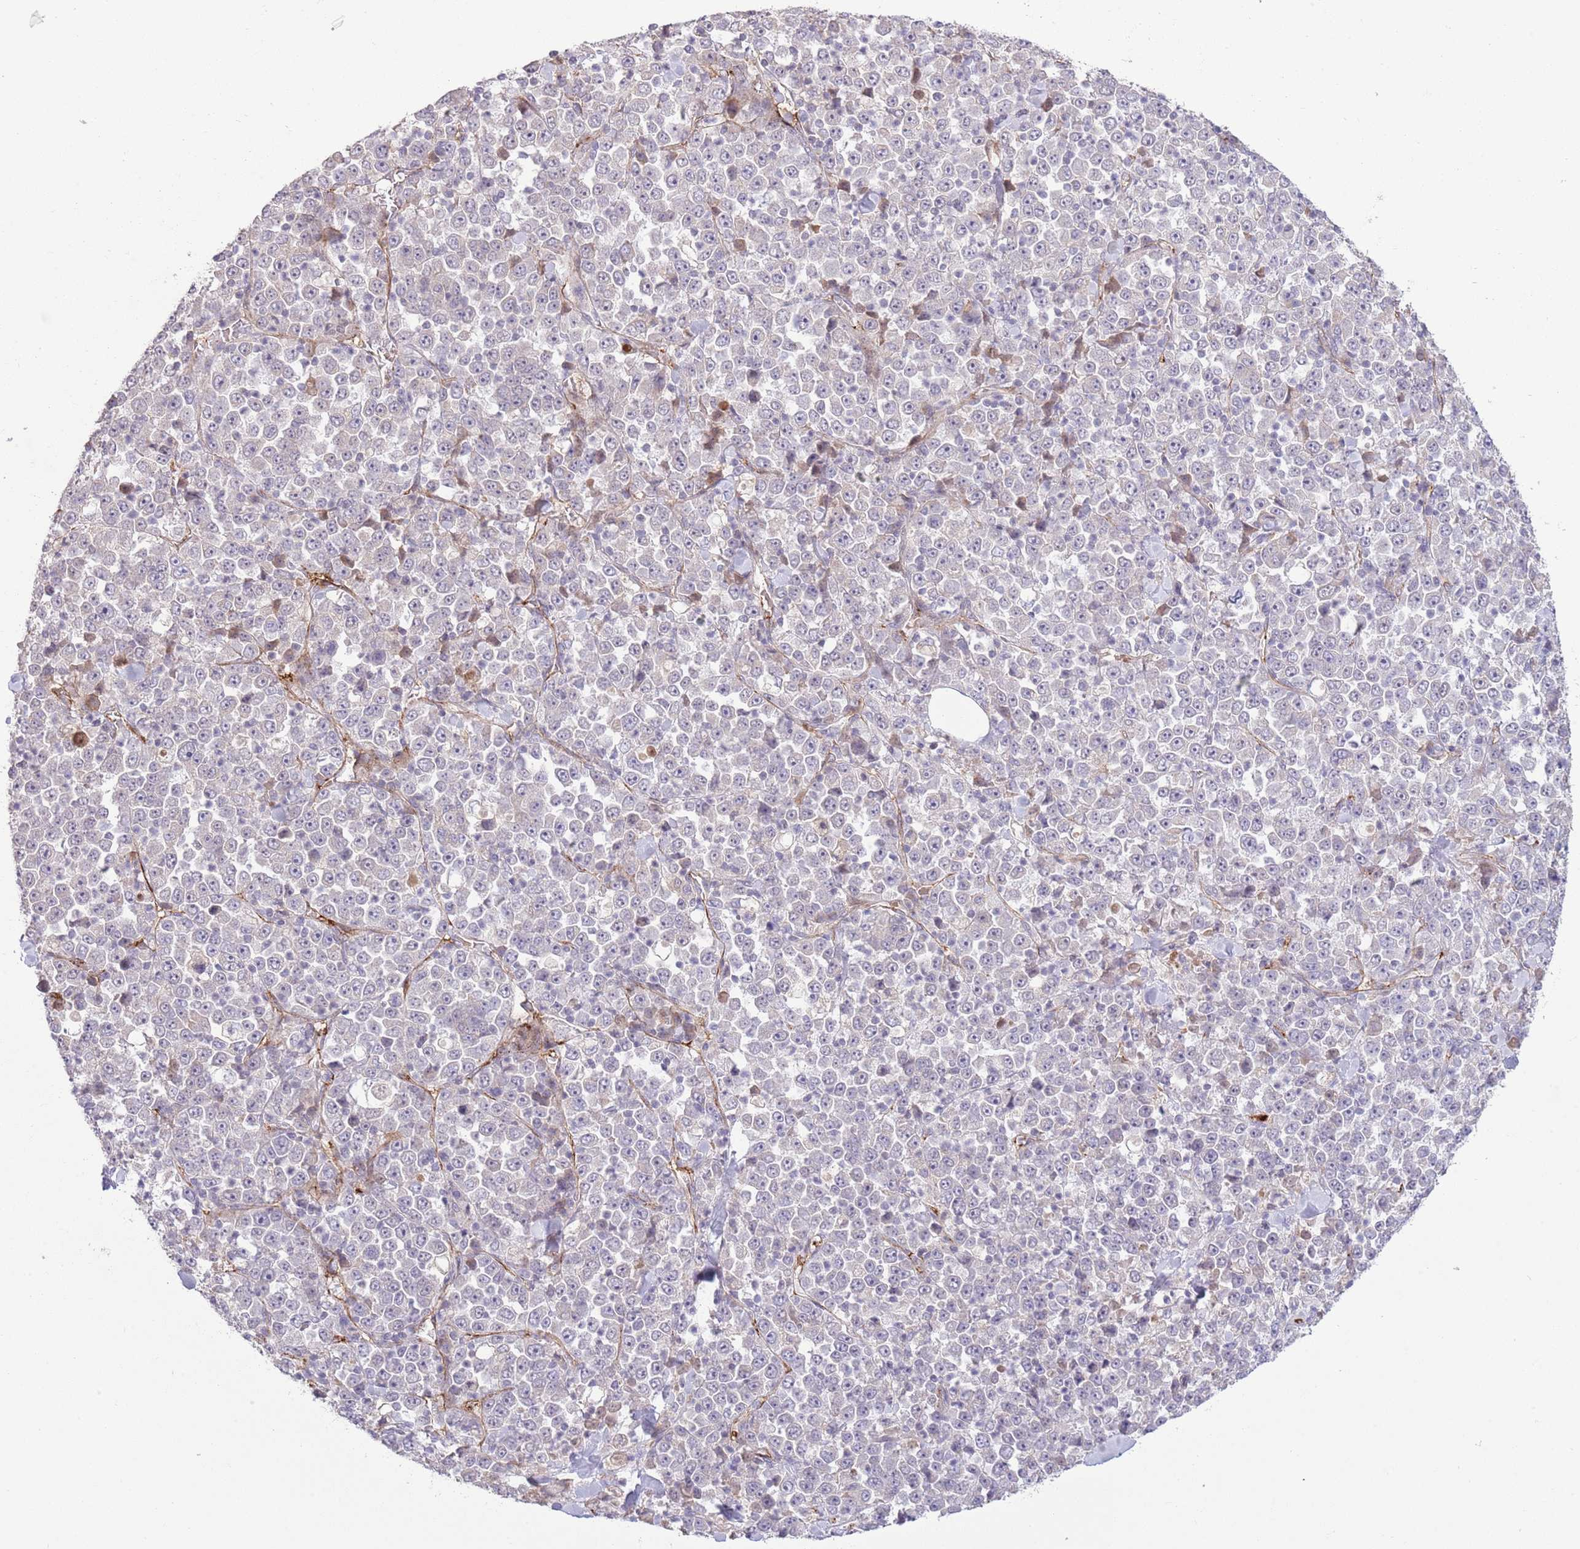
{"staining": {"intensity": "negative", "quantity": "none", "location": "none"}, "tissue": "stomach cancer", "cell_type": "Tumor cells", "image_type": "cancer", "snomed": [{"axis": "morphology", "description": "Normal tissue, NOS"}, {"axis": "morphology", "description": "Adenocarcinoma, NOS"}, {"axis": "topography", "description": "Stomach, upper"}, {"axis": "topography", "description": "Stomach"}], "caption": "This is a micrograph of immunohistochemistry (IHC) staining of stomach adenocarcinoma, which shows no positivity in tumor cells.", "gene": "DPP10", "patient": {"sex": "male", "age": 59}}